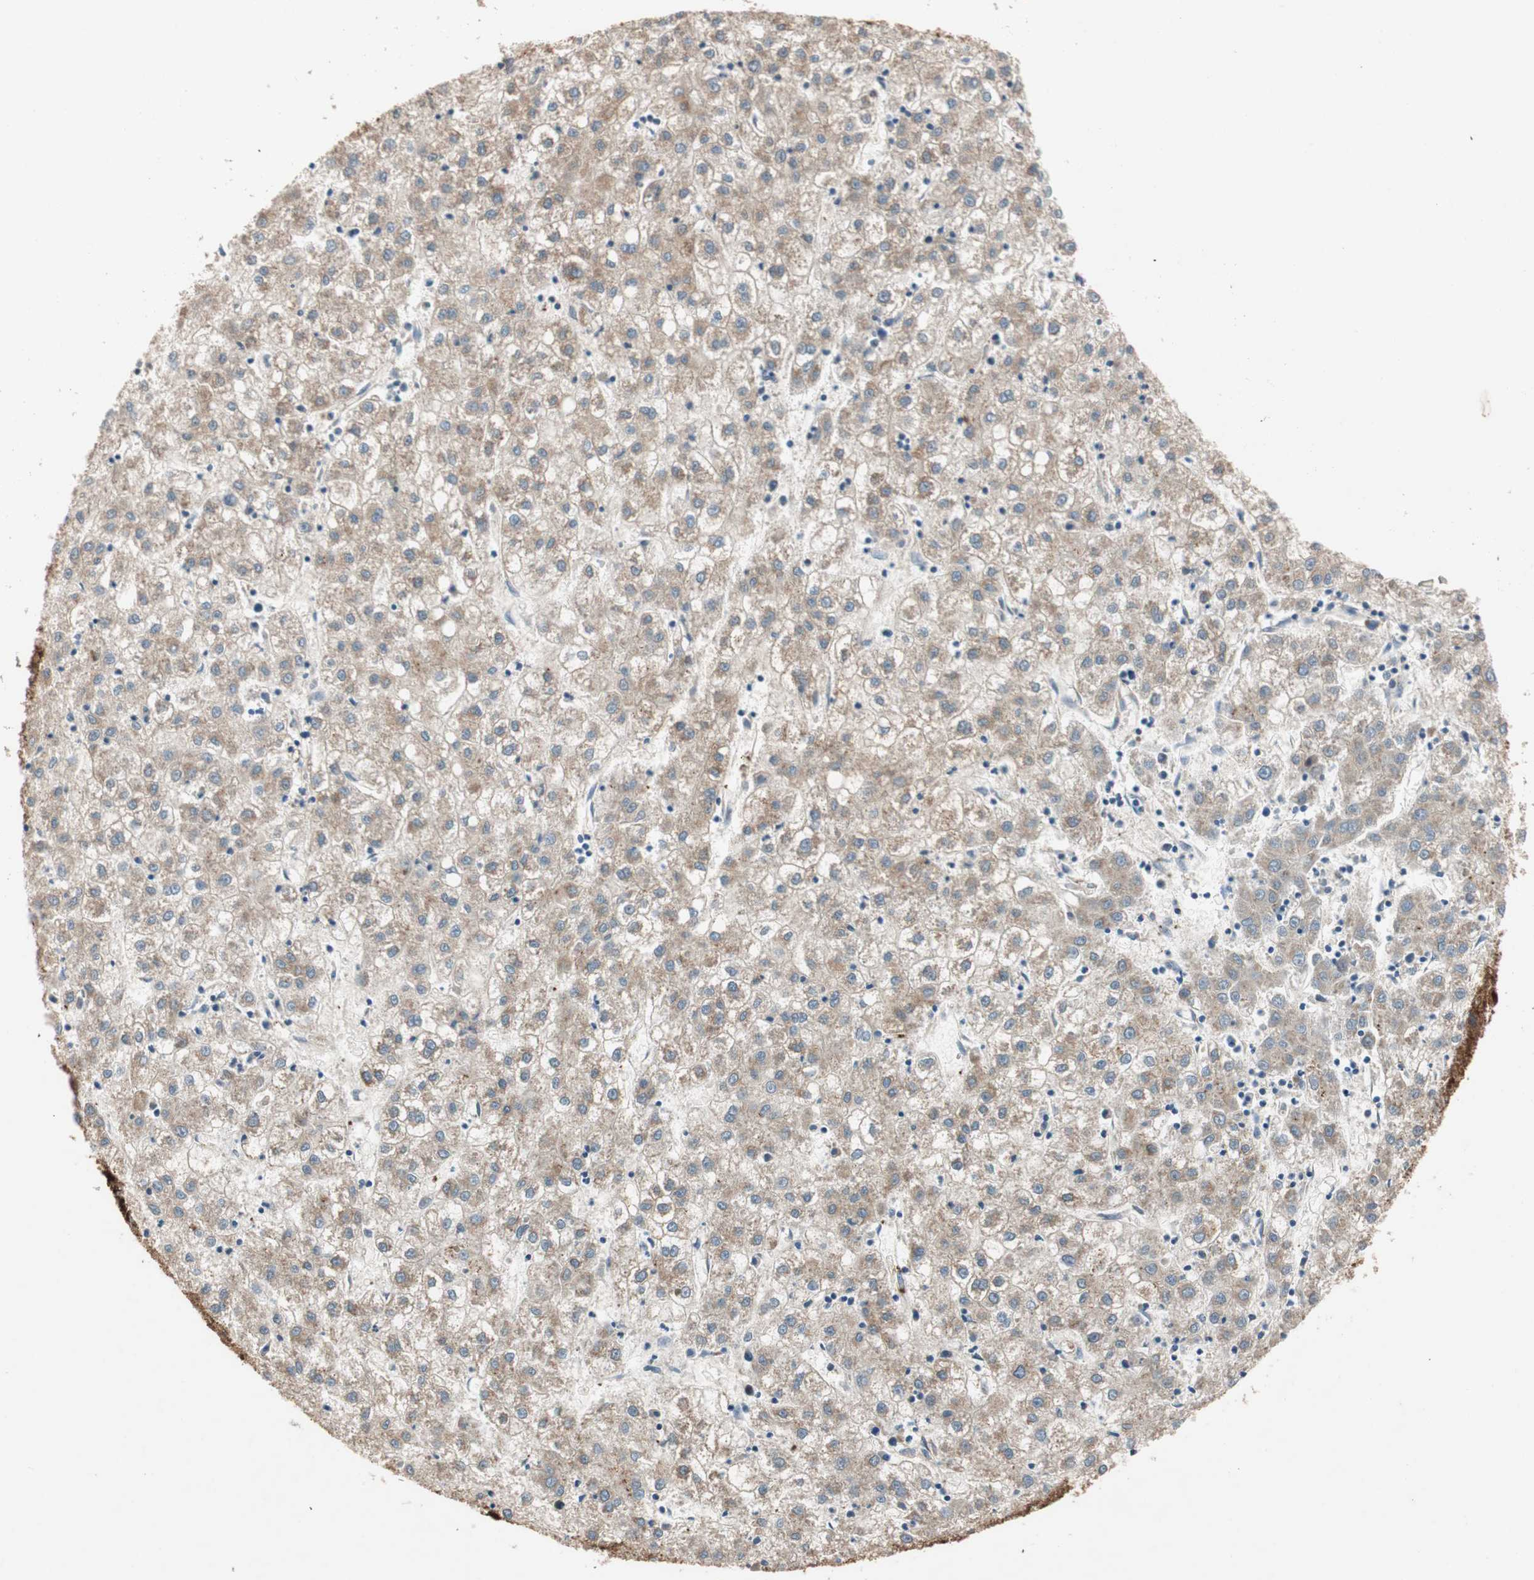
{"staining": {"intensity": "moderate", "quantity": ">75%", "location": "cytoplasmic/membranous"}, "tissue": "liver cancer", "cell_type": "Tumor cells", "image_type": "cancer", "snomed": [{"axis": "morphology", "description": "Carcinoma, Hepatocellular, NOS"}, {"axis": "topography", "description": "Liver"}], "caption": "Immunohistochemical staining of human hepatocellular carcinoma (liver) displays medium levels of moderate cytoplasmic/membranous expression in approximately >75% of tumor cells.", "gene": "AKAP1", "patient": {"sex": "male", "age": 72}}